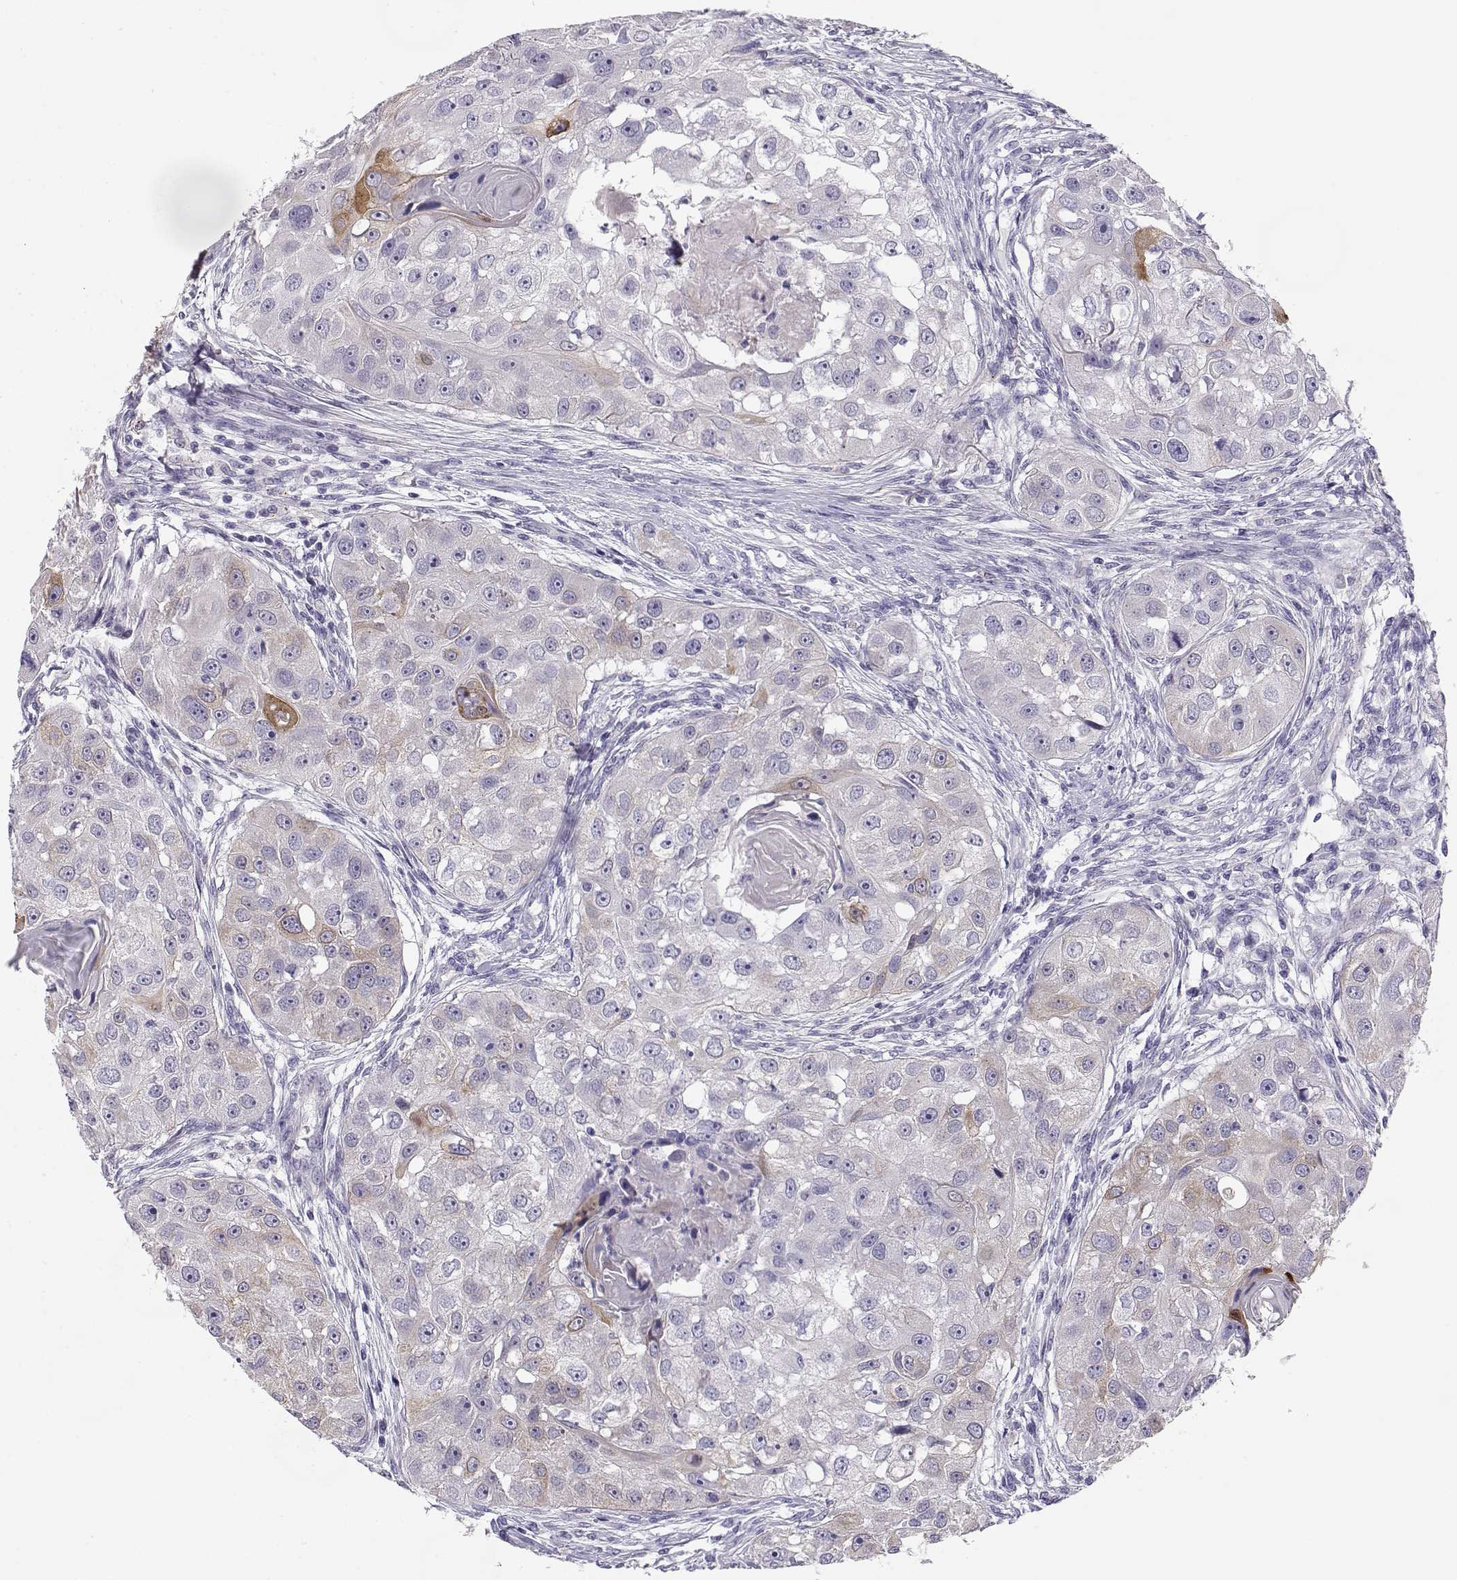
{"staining": {"intensity": "weak", "quantity": "<25%", "location": "cytoplasmic/membranous"}, "tissue": "head and neck cancer", "cell_type": "Tumor cells", "image_type": "cancer", "snomed": [{"axis": "morphology", "description": "Squamous cell carcinoma, NOS"}, {"axis": "topography", "description": "Head-Neck"}], "caption": "This micrograph is of head and neck squamous cell carcinoma stained with immunohistochemistry (IHC) to label a protein in brown with the nuclei are counter-stained blue. There is no expression in tumor cells. Brightfield microscopy of IHC stained with DAB (brown) and hematoxylin (blue), captured at high magnification.", "gene": "ENDOU", "patient": {"sex": "male", "age": 51}}